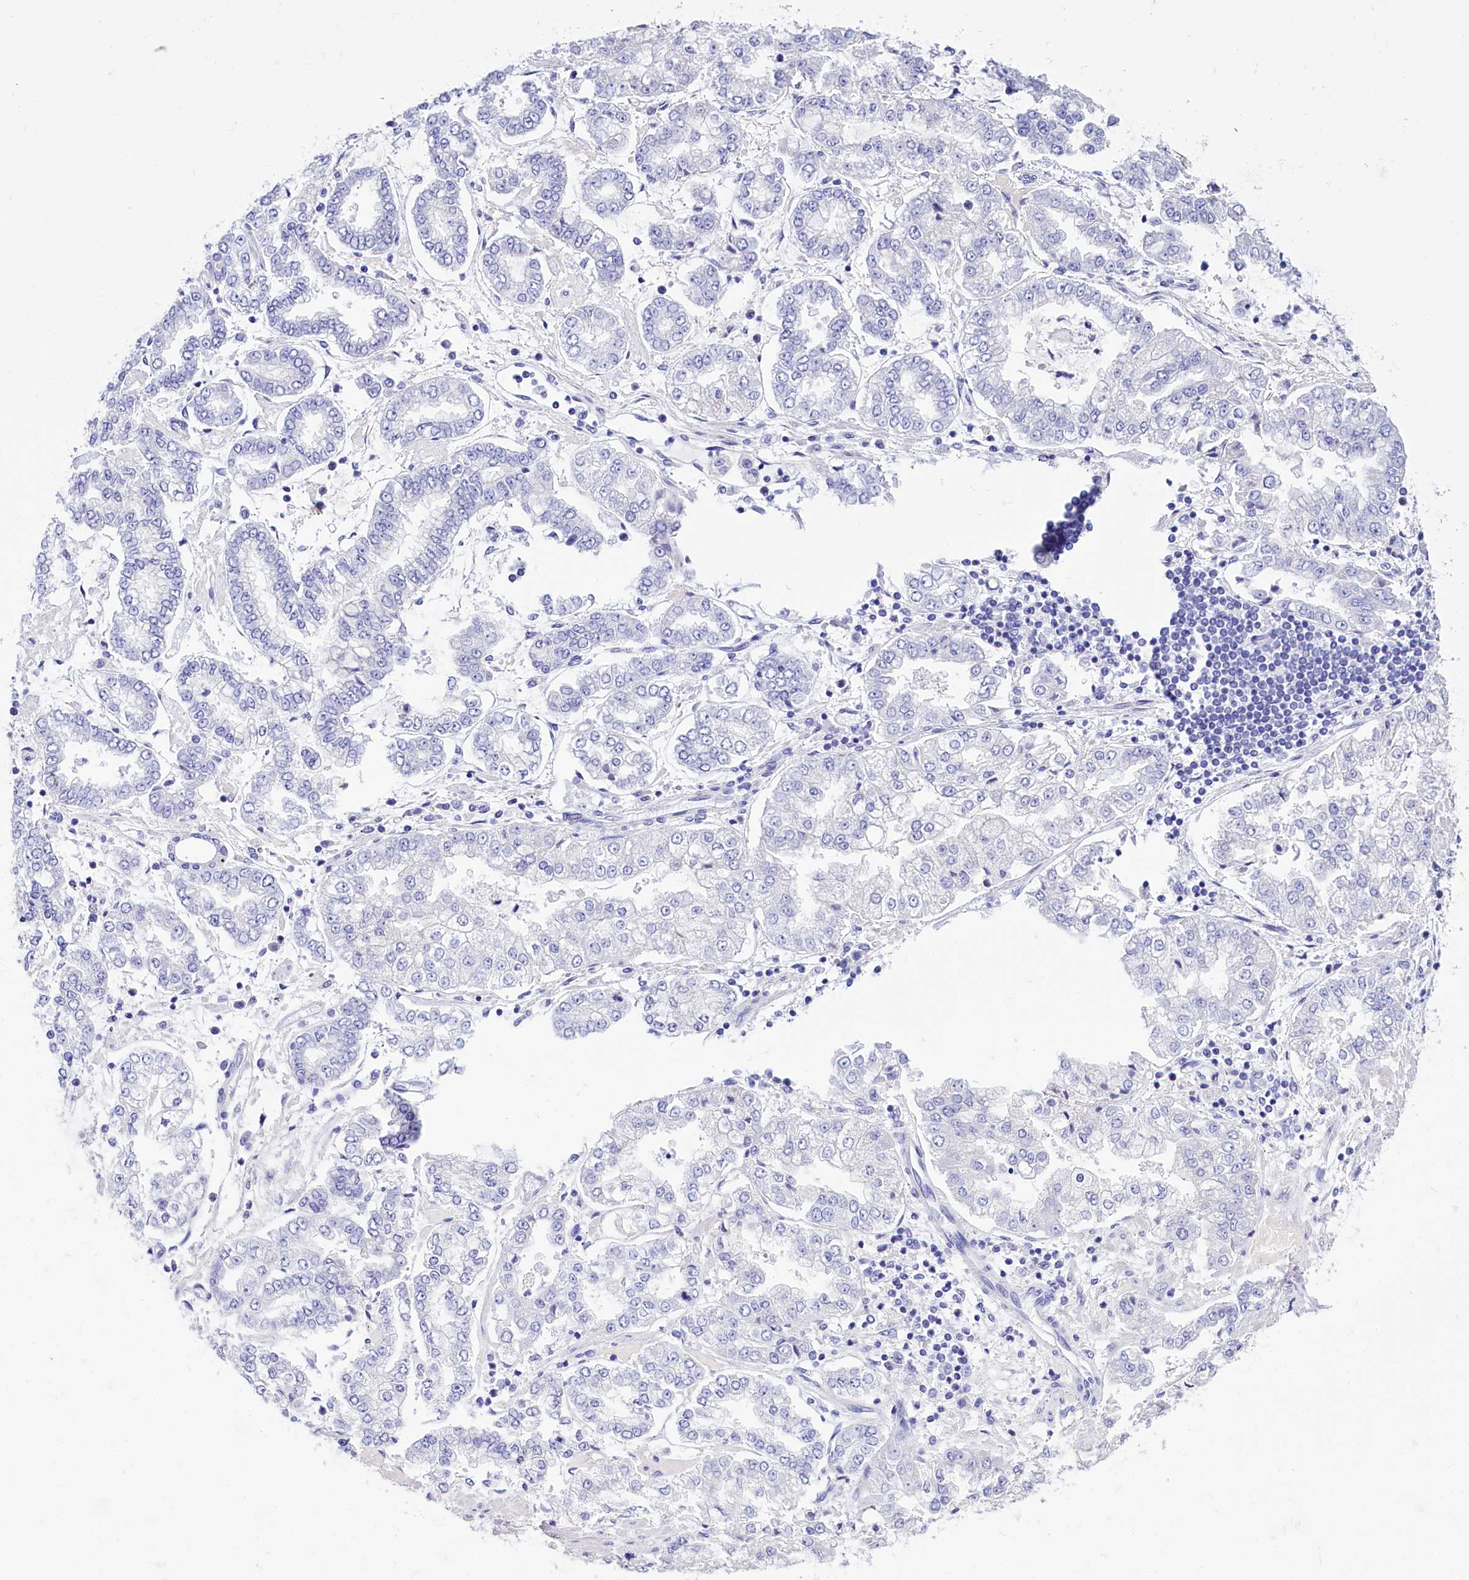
{"staining": {"intensity": "negative", "quantity": "none", "location": "none"}, "tissue": "stomach cancer", "cell_type": "Tumor cells", "image_type": "cancer", "snomed": [{"axis": "morphology", "description": "Adenocarcinoma, NOS"}, {"axis": "topography", "description": "Stomach"}], "caption": "This is an IHC histopathology image of stomach adenocarcinoma. There is no staining in tumor cells.", "gene": "TTC36", "patient": {"sex": "male", "age": 76}}